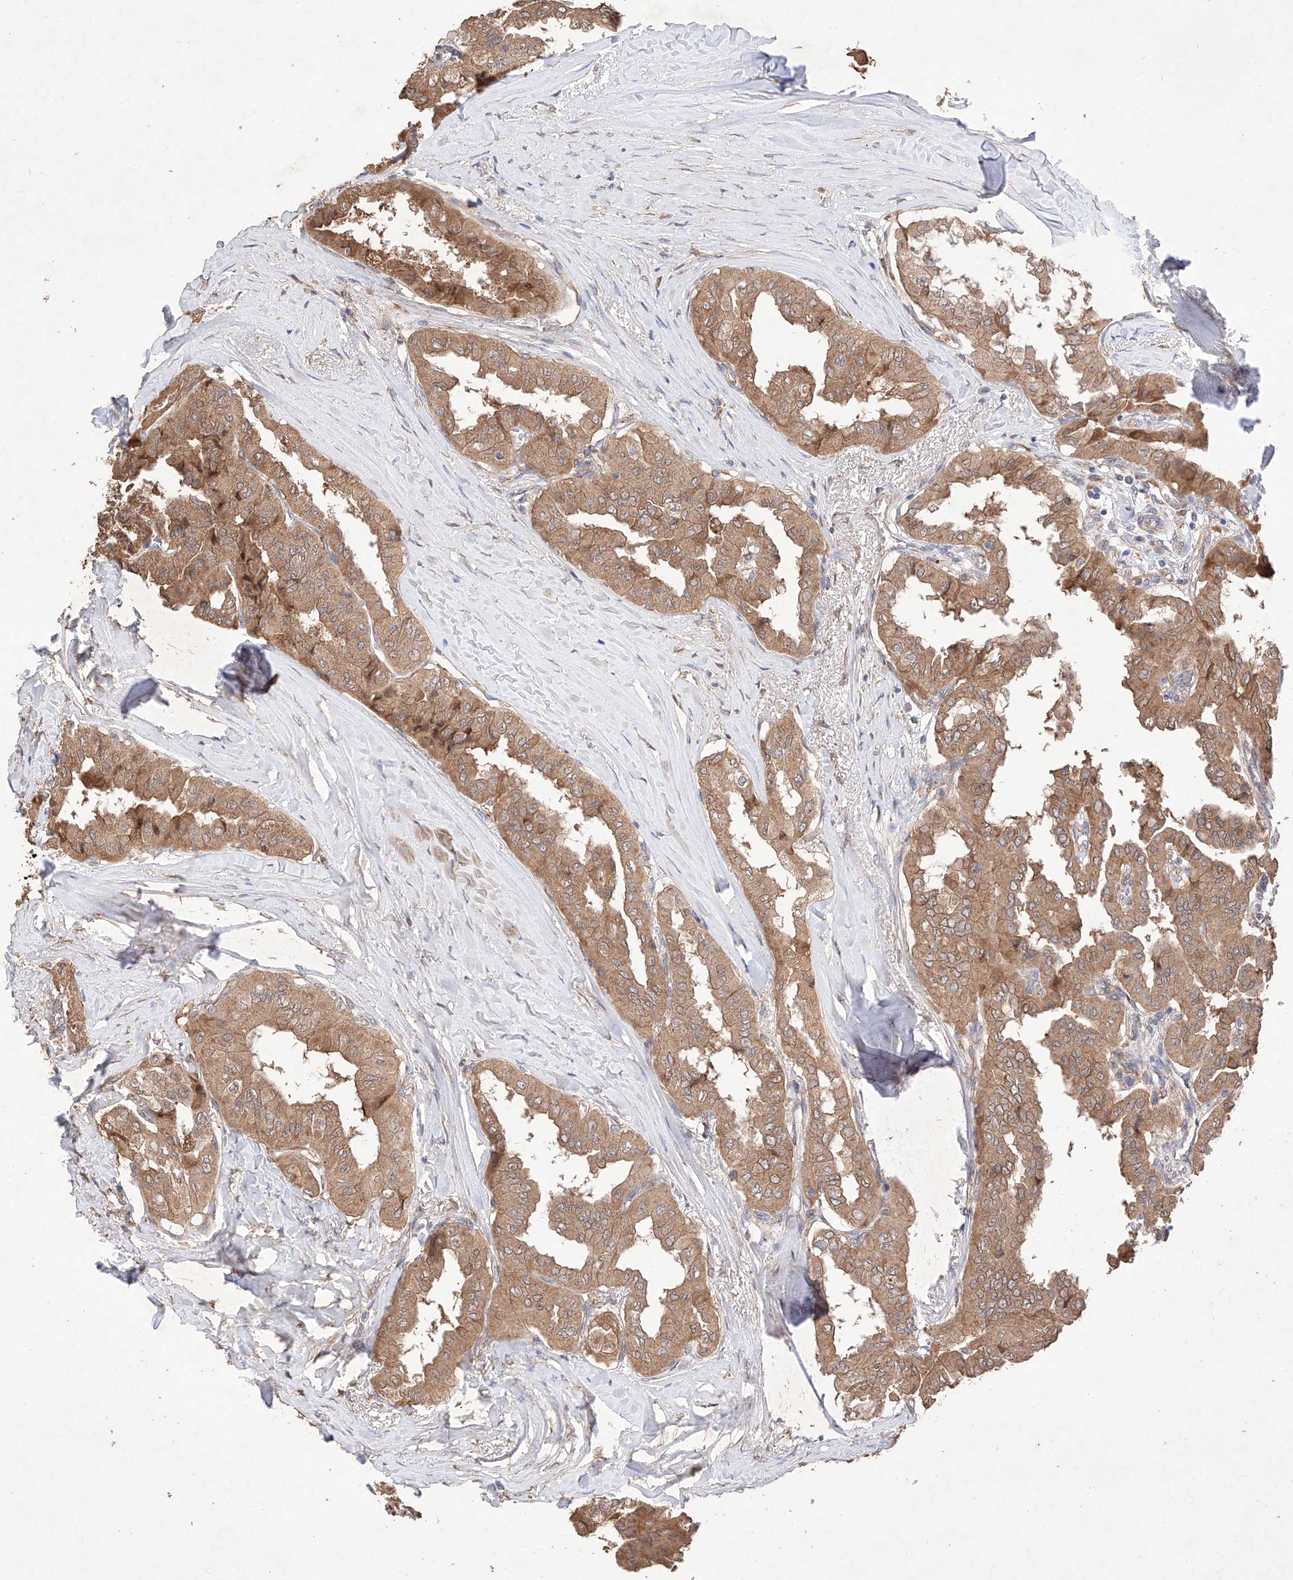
{"staining": {"intensity": "moderate", "quantity": ">75%", "location": "cytoplasmic/membranous"}, "tissue": "thyroid cancer", "cell_type": "Tumor cells", "image_type": "cancer", "snomed": [{"axis": "morphology", "description": "Papillary adenocarcinoma, NOS"}, {"axis": "topography", "description": "Thyroid gland"}], "caption": "A brown stain labels moderate cytoplasmic/membranous expression of a protein in thyroid papillary adenocarcinoma tumor cells. (Brightfield microscopy of DAB IHC at high magnification).", "gene": "C6orf62", "patient": {"sex": "female", "age": 59}}